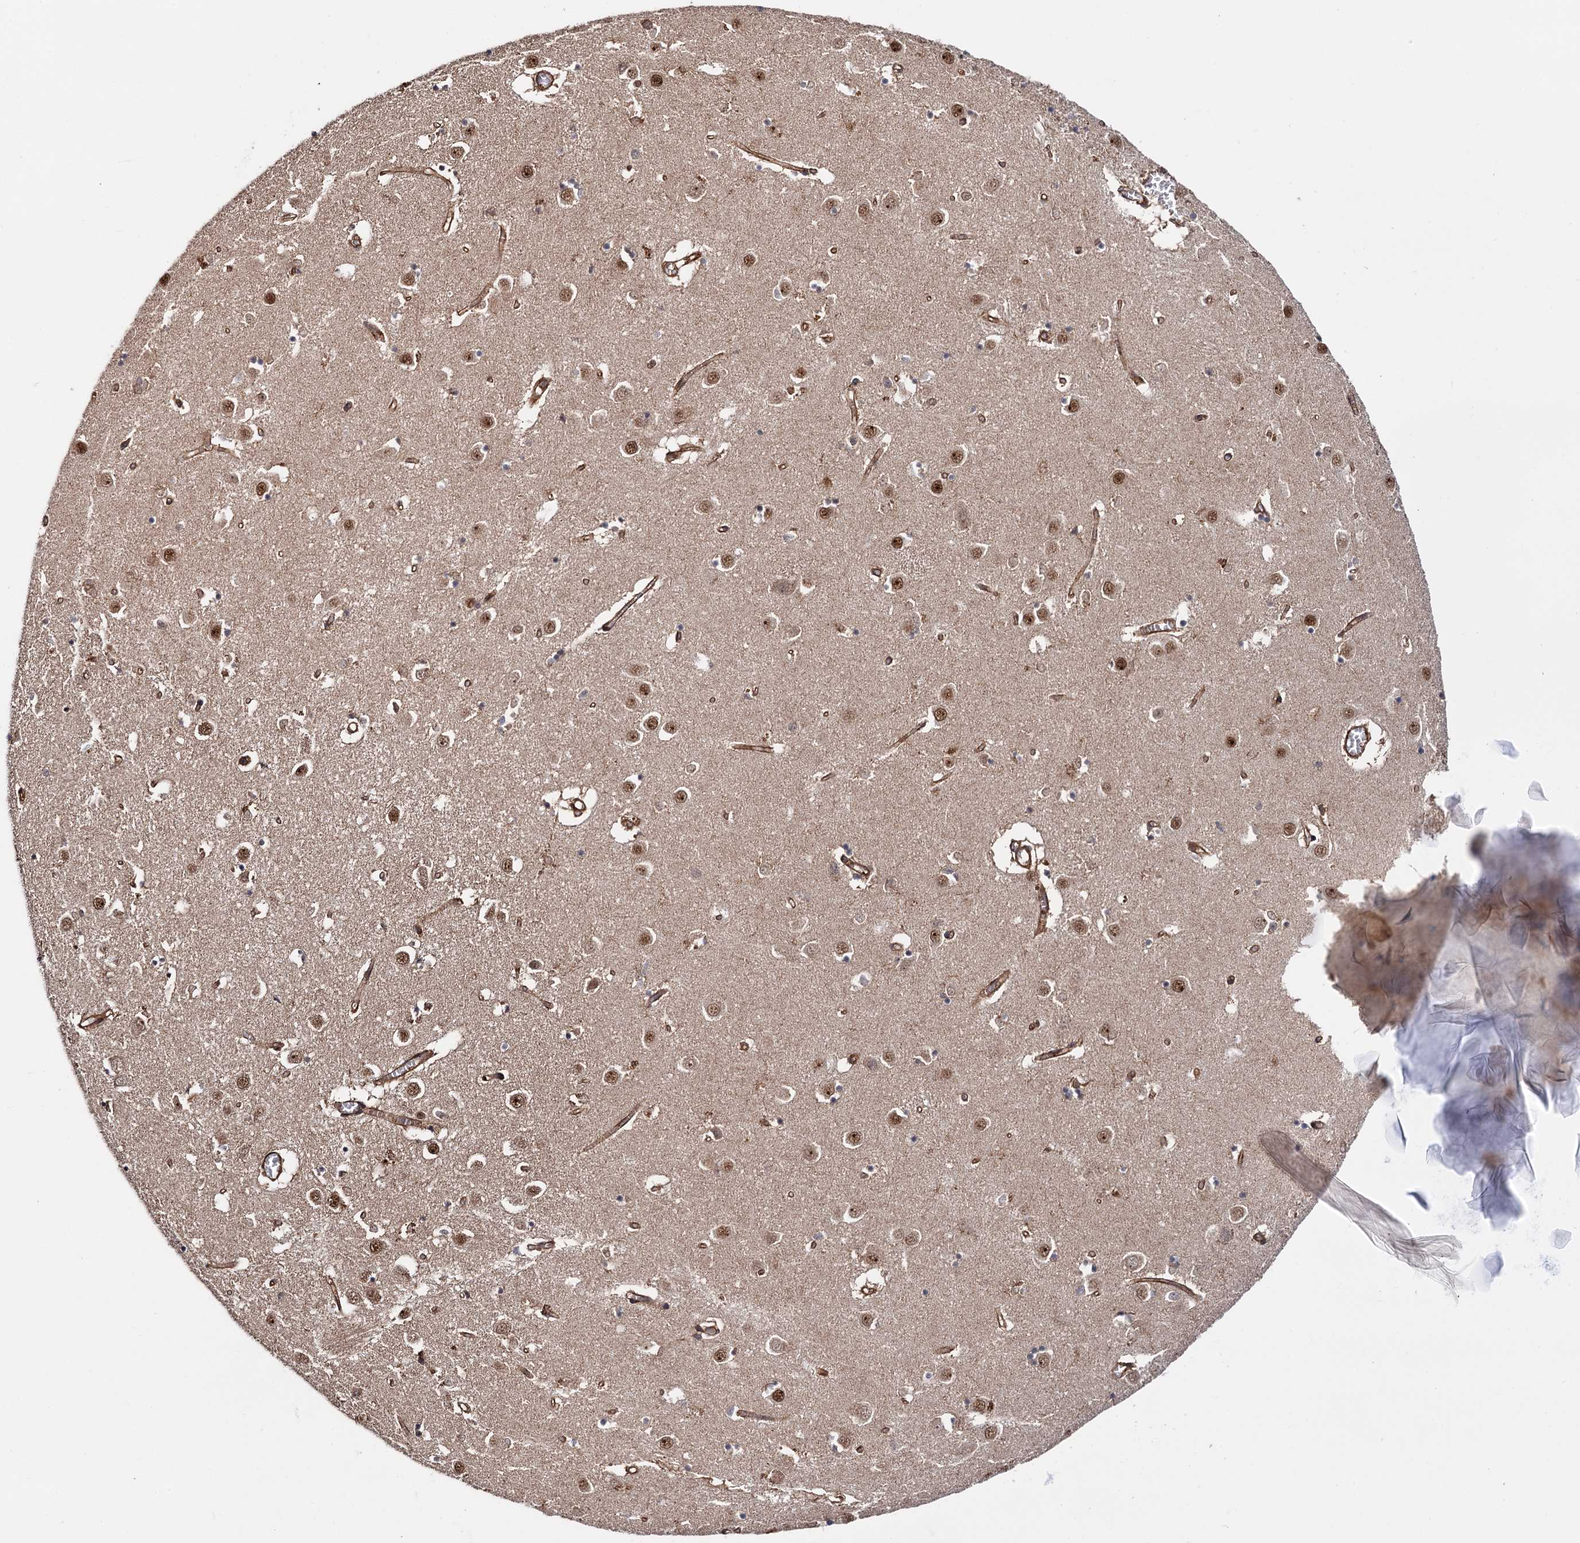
{"staining": {"intensity": "moderate", "quantity": "<25%", "location": "nuclear"}, "tissue": "caudate", "cell_type": "Glial cells", "image_type": "normal", "snomed": [{"axis": "morphology", "description": "Normal tissue, NOS"}, {"axis": "topography", "description": "Lateral ventricle wall"}], "caption": "Caudate stained with DAB immunohistochemistry (IHC) demonstrates low levels of moderate nuclear positivity in about <25% of glial cells.", "gene": "ATP8B4", "patient": {"sex": "male", "age": 70}}